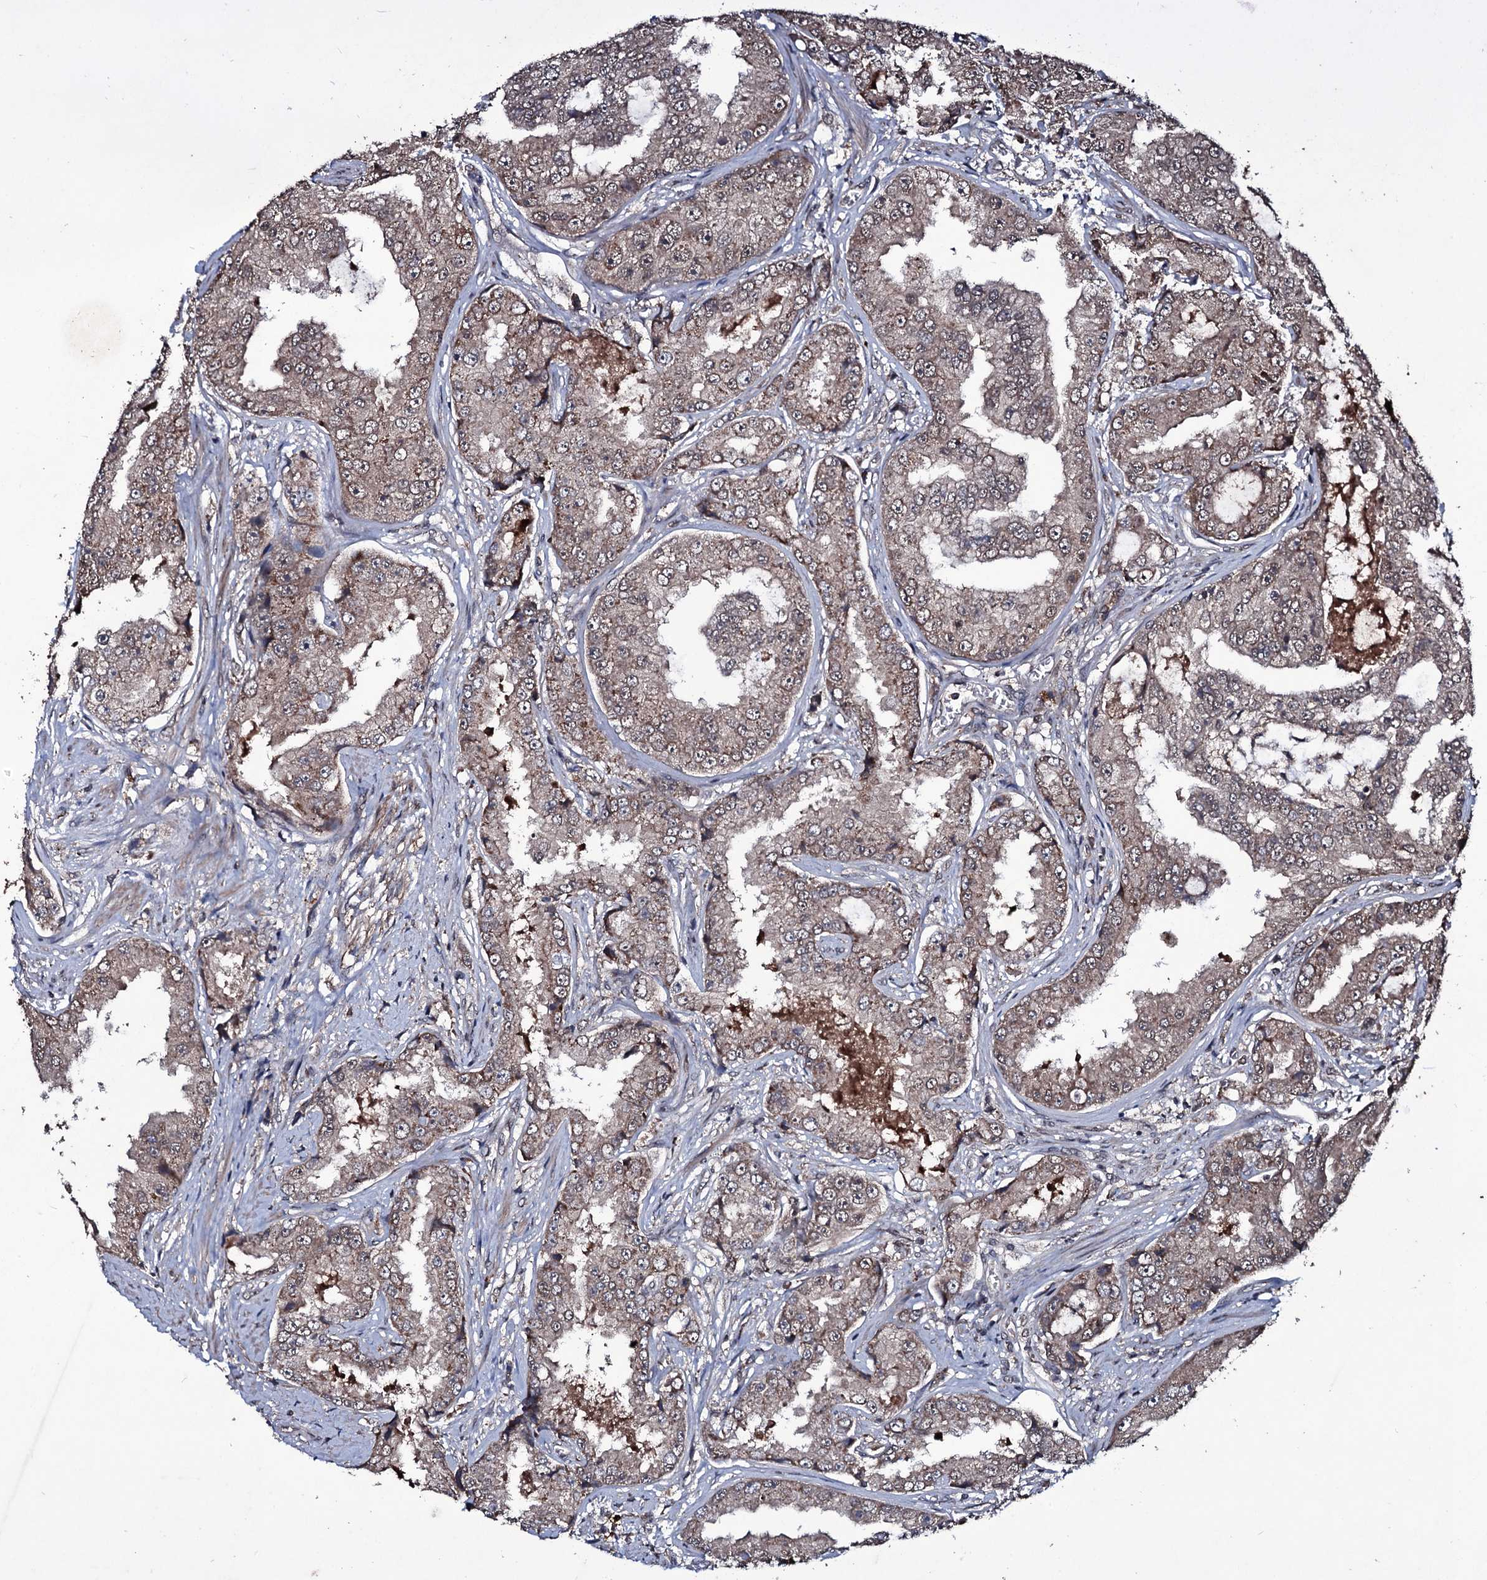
{"staining": {"intensity": "weak", "quantity": ">75%", "location": "cytoplasmic/membranous,nuclear"}, "tissue": "prostate cancer", "cell_type": "Tumor cells", "image_type": "cancer", "snomed": [{"axis": "morphology", "description": "Adenocarcinoma, High grade"}, {"axis": "topography", "description": "Prostate"}], "caption": "Weak cytoplasmic/membranous and nuclear protein staining is appreciated in approximately >75% of tumor cells in prostate cancer (high-grade adenocarcinoma).", "gene": "MRPS31", "patient": {"sex": "male", "age": 73}}